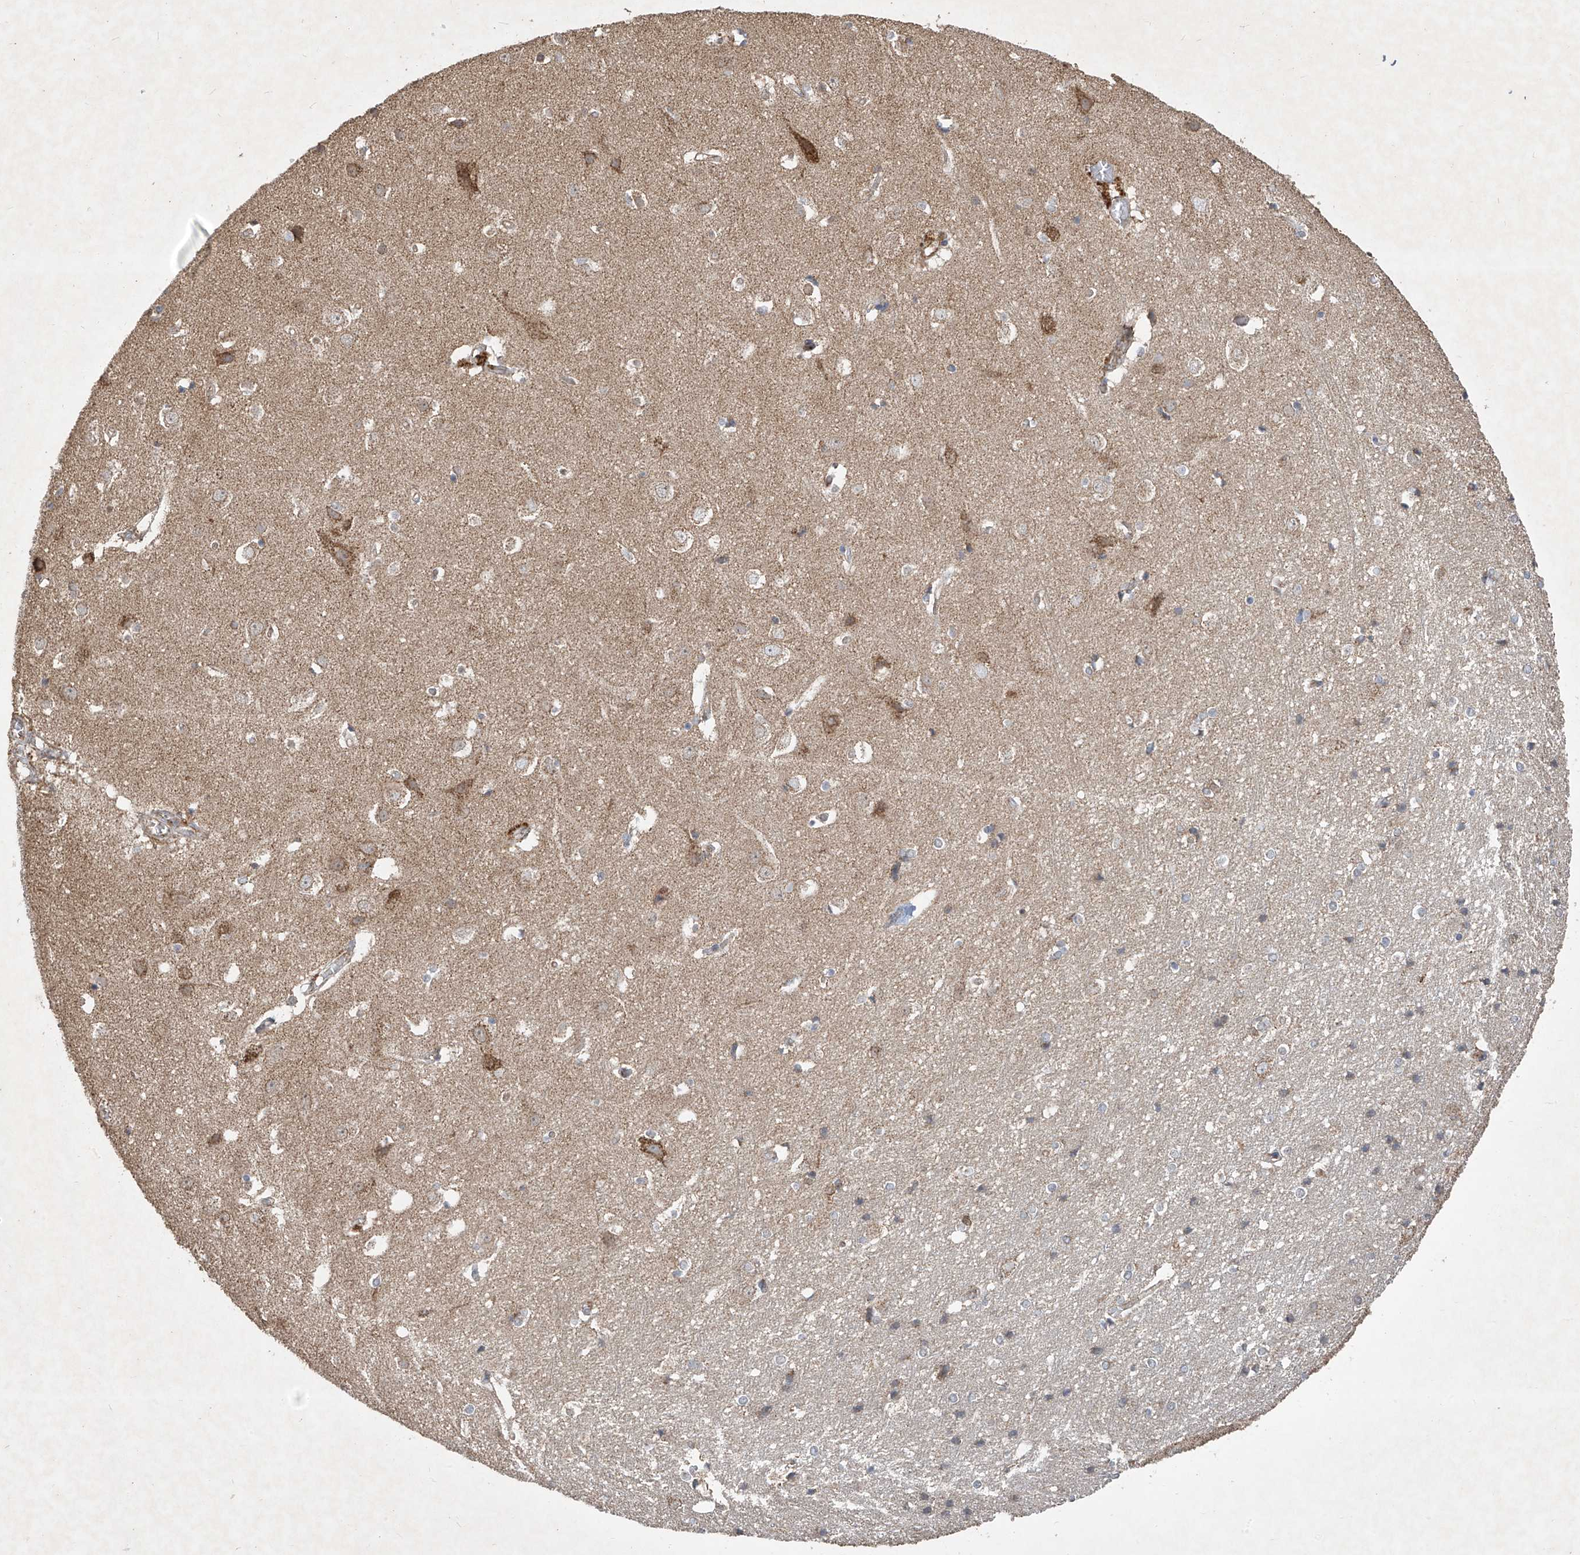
{"staining": {"intensity": "moderate", "quantity": ">75%", "location": "cytoplasmic/membranous"}, "tissue": "cerebral cortex", "cell_type": "Endothelial cells", "image_type": "normal", "snomed": [{"axis": "morphology", "description": "Normal tissue, NOS"}, {"axis": "topography", "description": "Cerebral cortex"}], "caption": "This histopathology image displays normal cerebral cortex stained with immunohistochemistry to label a protein in brown. The cytoplasmic/membranous of endothelial cells show moderate positivity for the protein. Nuclei are counter-stained blue.", "gene": "UQCC1", "patient": {"sex": "male", "age": 54}}